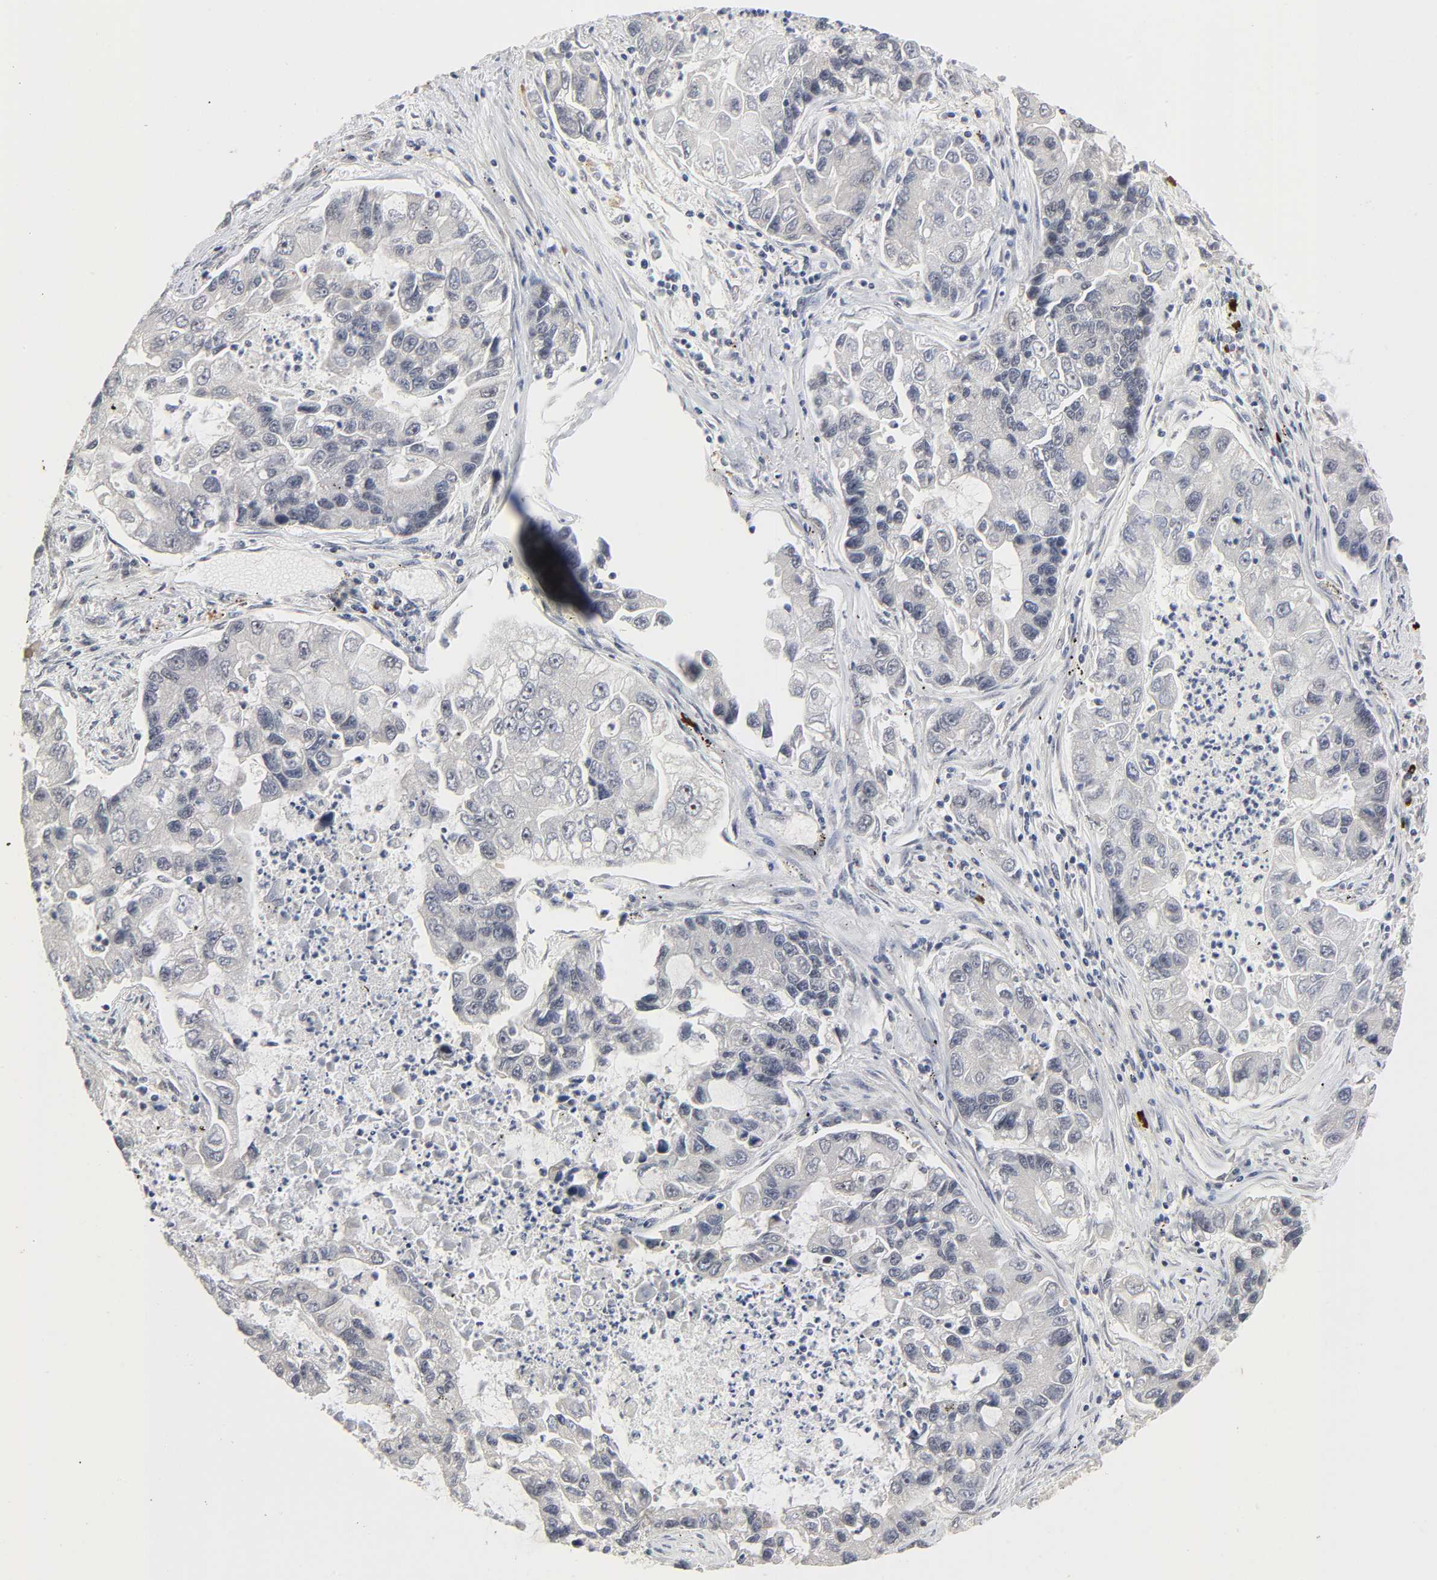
{"staining": {"intensity": "negative", "quantity": "none", "location": "none"}, "tissue": "lung cancer", "cell_type": "Tumor cells", "image_type": "cancer", "snomed": [{"axis": "morphology", "description": "Adenocarcinoma, NOS"}, {"axis": "topography", "description": "Lung"}], "caption": "Immunohistochemistry of human lung cancer exhibits no staining in tumor cells.", "gene": "ZKSCAN8", "patient": {"sex": "female", "age": 51}}